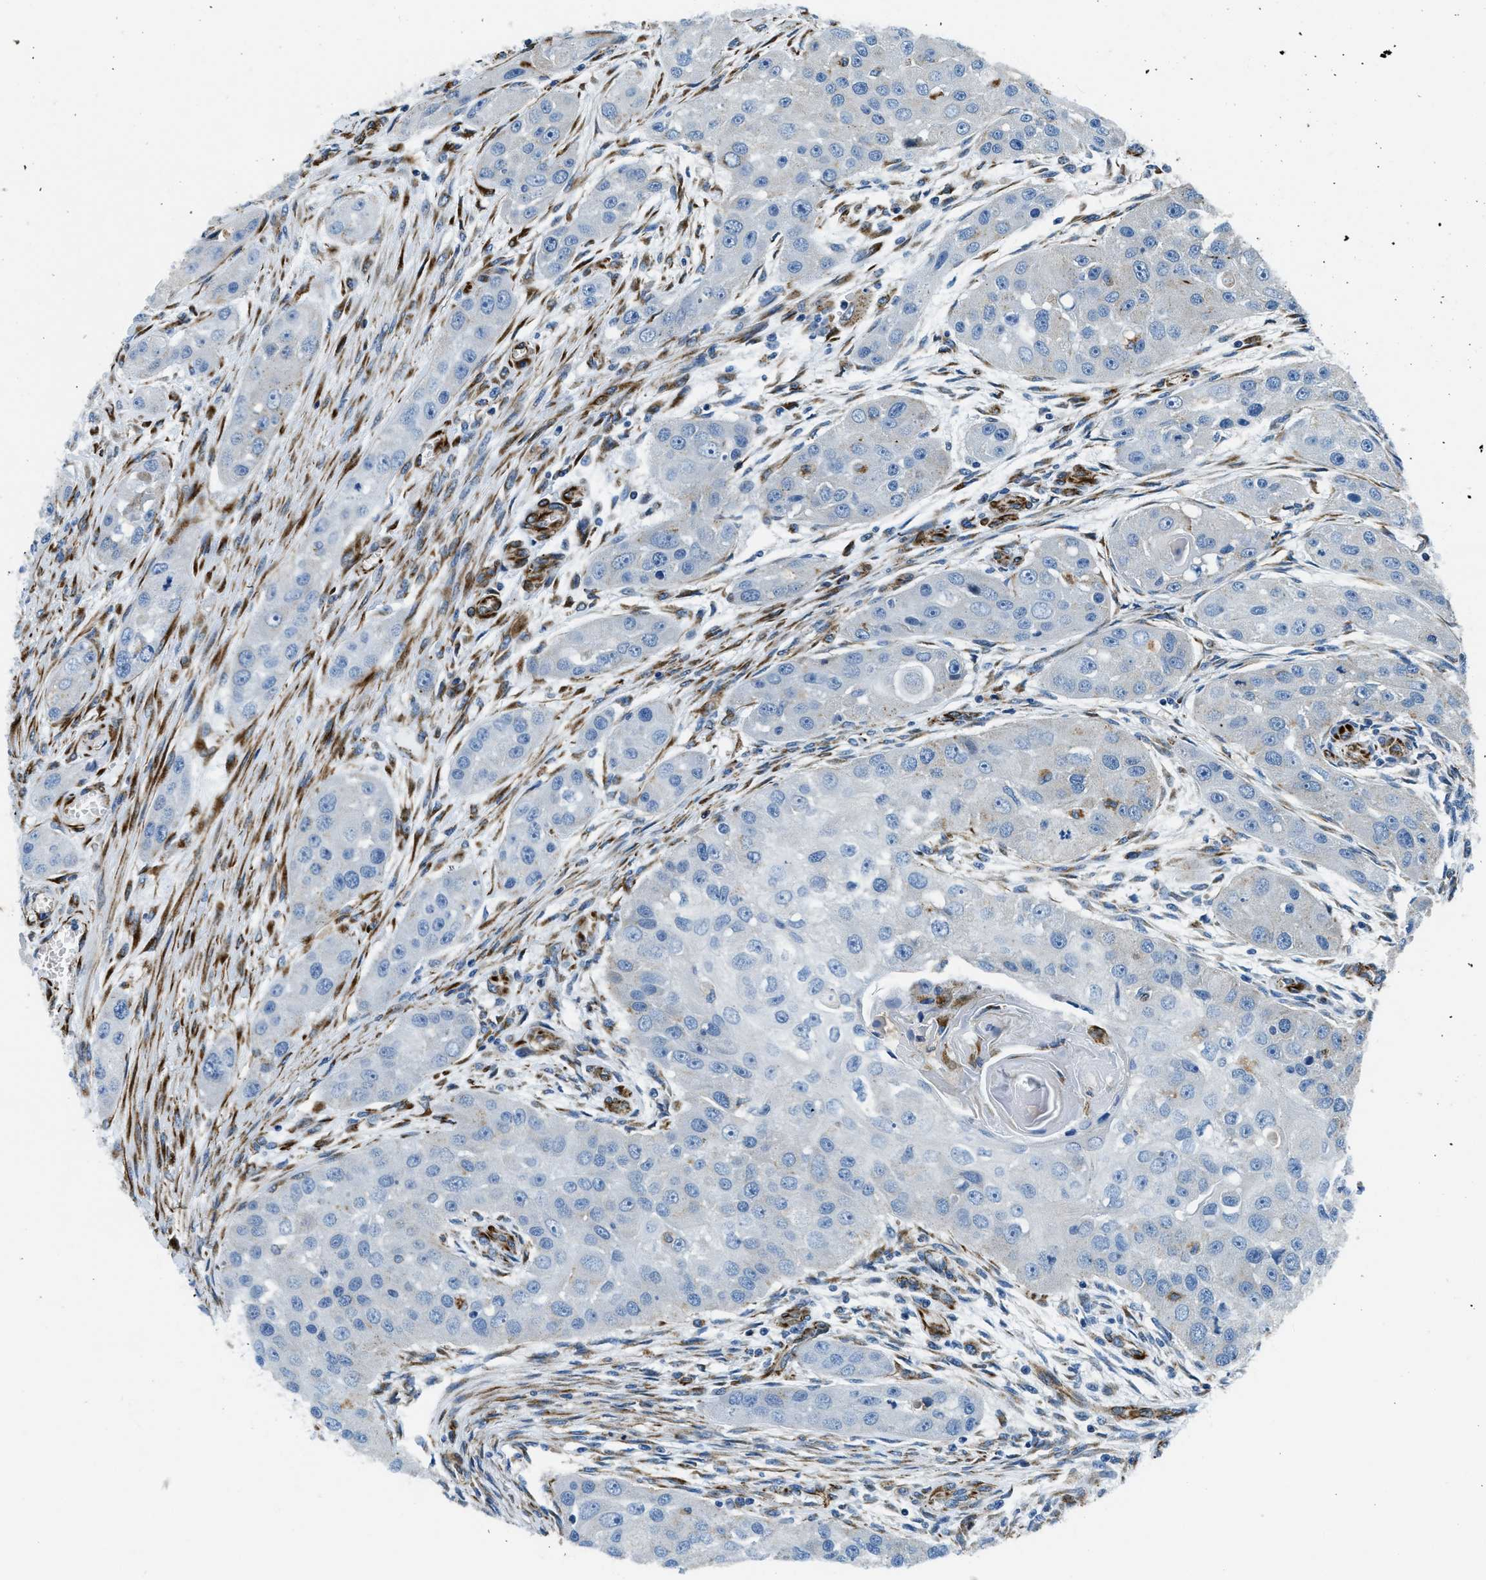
{"staining": {"intensity": "negative", "quantity": "none", "location": "none"}, "tissue": "head and neck cancer", "cell_type": "Tumor cells", "image_type": "cancer", "snomed": [{"axis": "morphology", "description": "Normal tissue, NOS"}, {"axis": "morphology", "description": "Squamous cell carcinoma, NOS"}, {"axis": "topography", "description": "Skeletal muscle"}, {"axis": "topography", "description": "Head-Neck"}], "caption": "IHC image of neoplastic tissue: human head and neck cancer (squamous cell carcinoma) stained with DAB demonstrates no significant protein staining in tumor cells.", "gene": "GNS", "patient": {"sex": "male", "age": 51}}